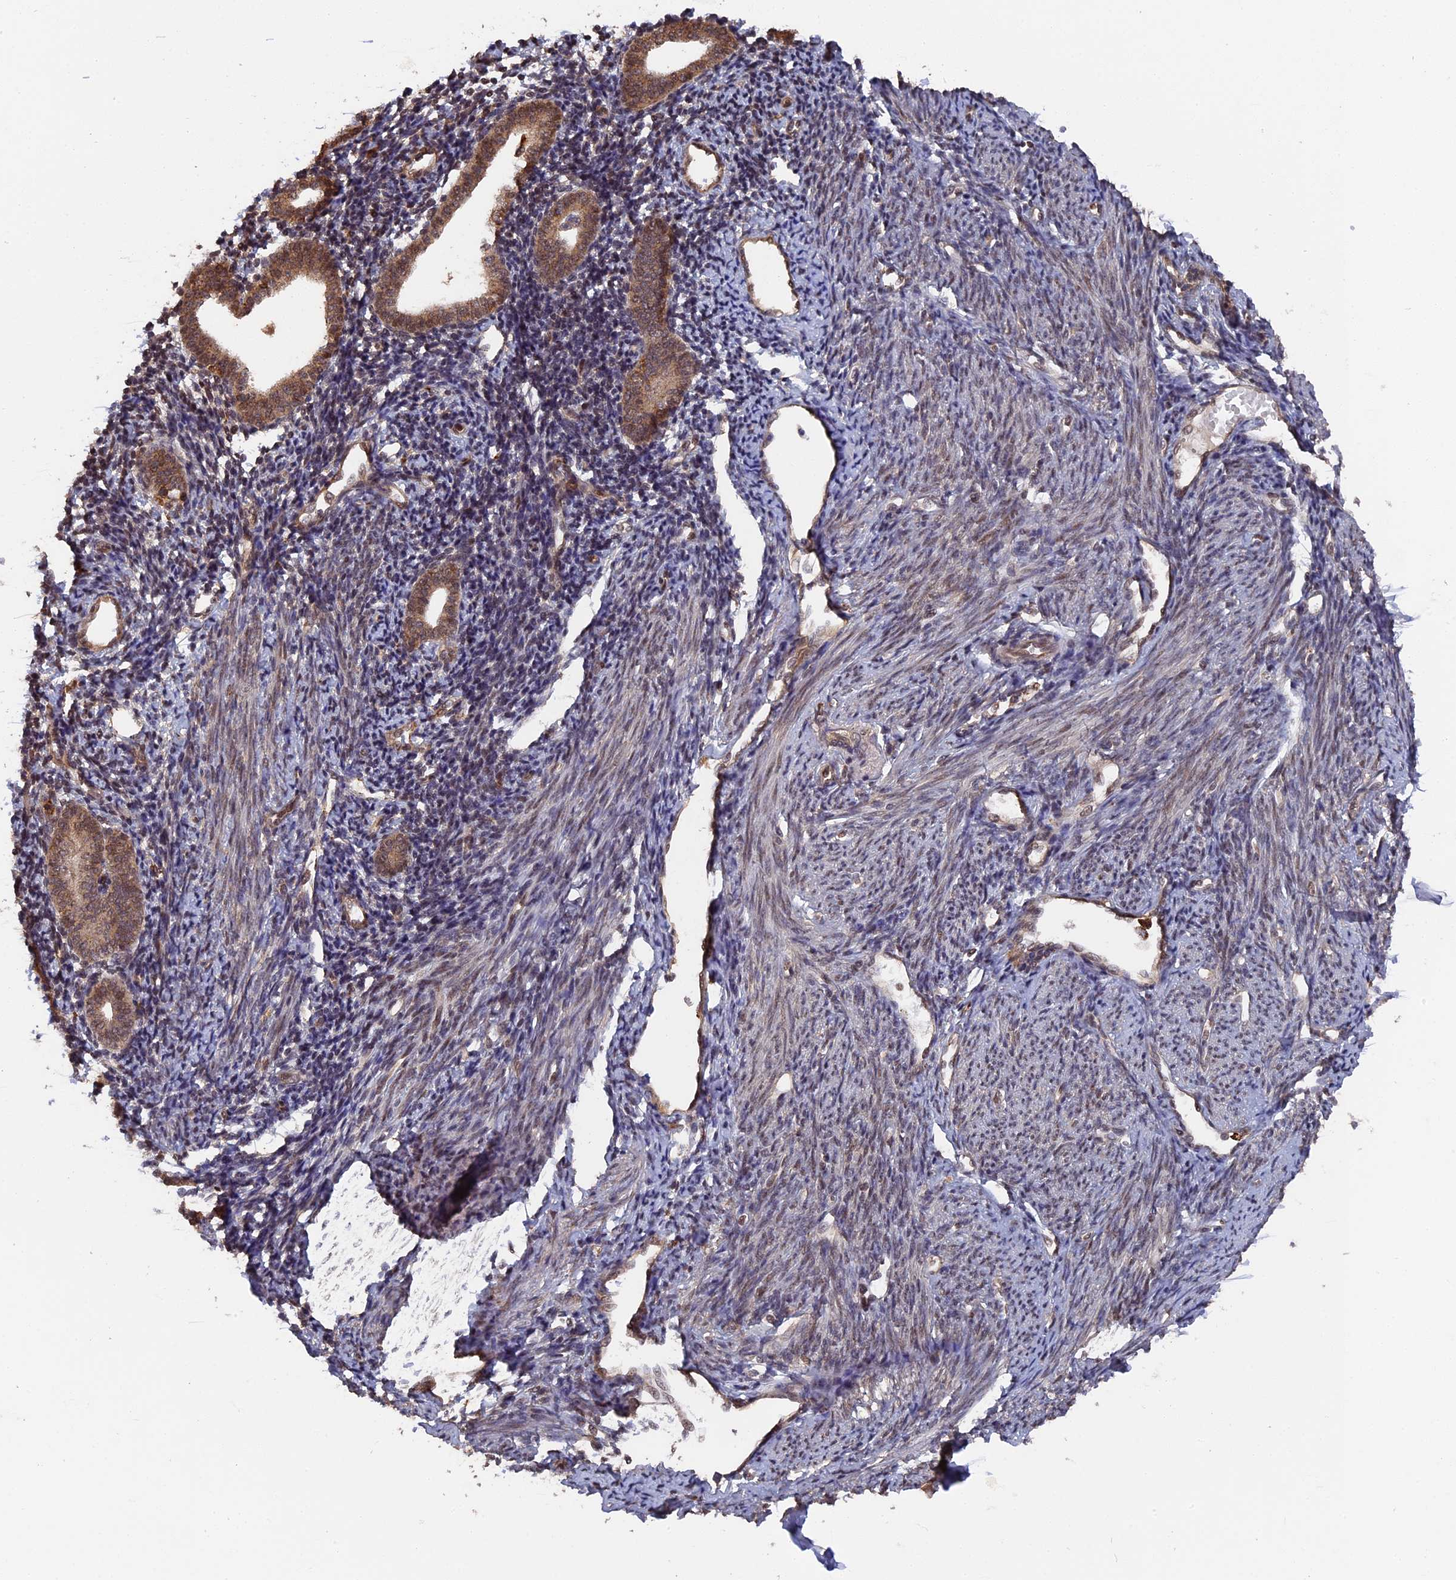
{"staining": {"intensity": "negative", "quantity": "none", "location": "none"}, "tissue": "endometrium", "cell_type": "Cells in endometrial stroma", "image_type": "normal", "snomed": [{"axis": "morphology", "description": "Normal tissue, NOS"}, {"axis": "topography", "description": "Endometrium"}], "caption": "Immunohistochemistry micrograph of unremarkable endometrium stained for a protein (brown), which demonstrates no positivity in cells in endometrial stroma. The staining was performed using DAB (3,3'-diaminobenzidine) to visualize the protein expression in brown, while the nuclei were stained in blue with hematoxylin (Magnification: 20x).", "gene": "TELO2", "patient": {"sex": "female", "age": 56}}